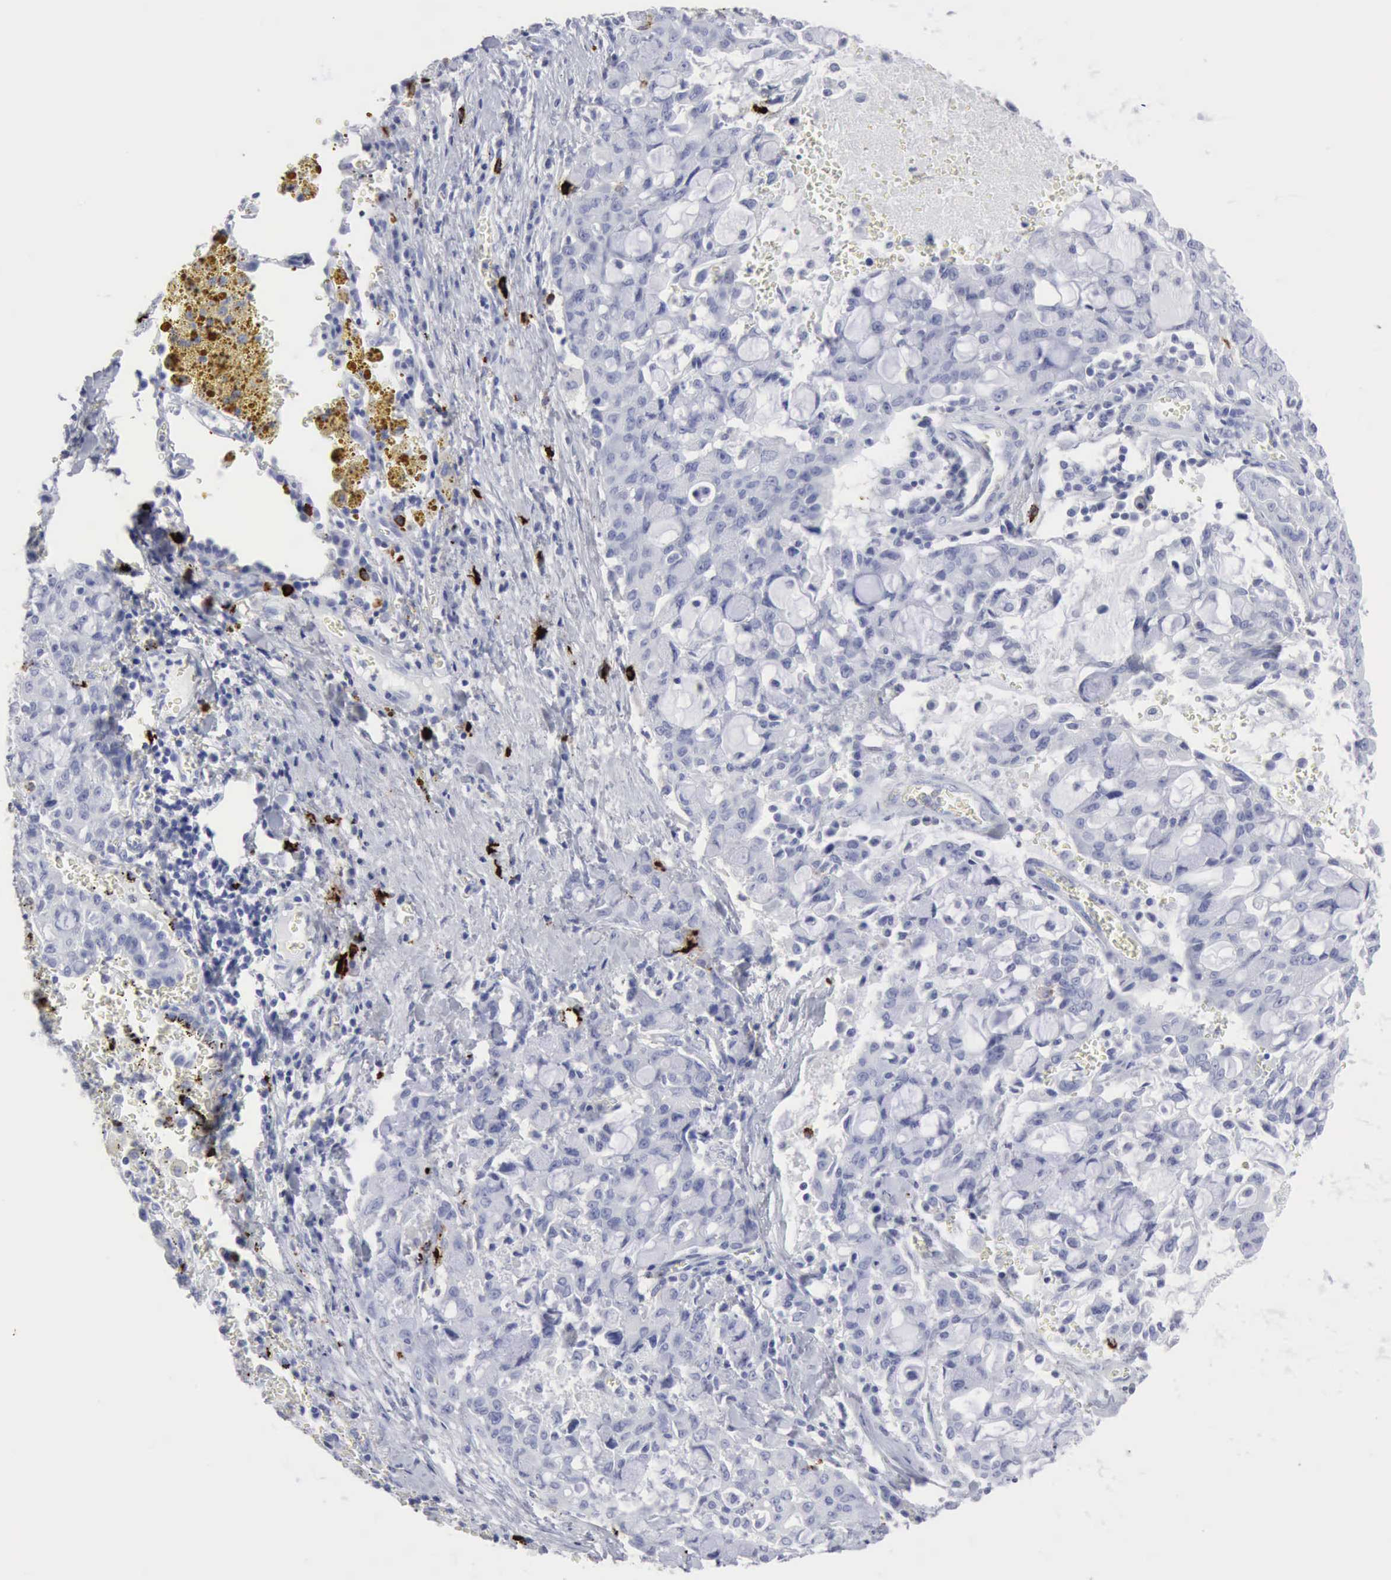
{"staining": {"intensity": "negative", "quantity": "none", "location": "none"}, "tissue": "lung cancer", "cell_type": "Tumor cells", "image_type": "cancer", "snomed": [{"axis": "morphology", "description": "Adenocarcinoma, NOS"}, {"axis": "topography", "description": "Lung"}], "caption": "IHC image of lung adenocarcinoma stained for a protein (brown), which exhibits no positivity in tumor cells.", "gene": "CMA1", "patient": {"sex": "female", "age": 44}}